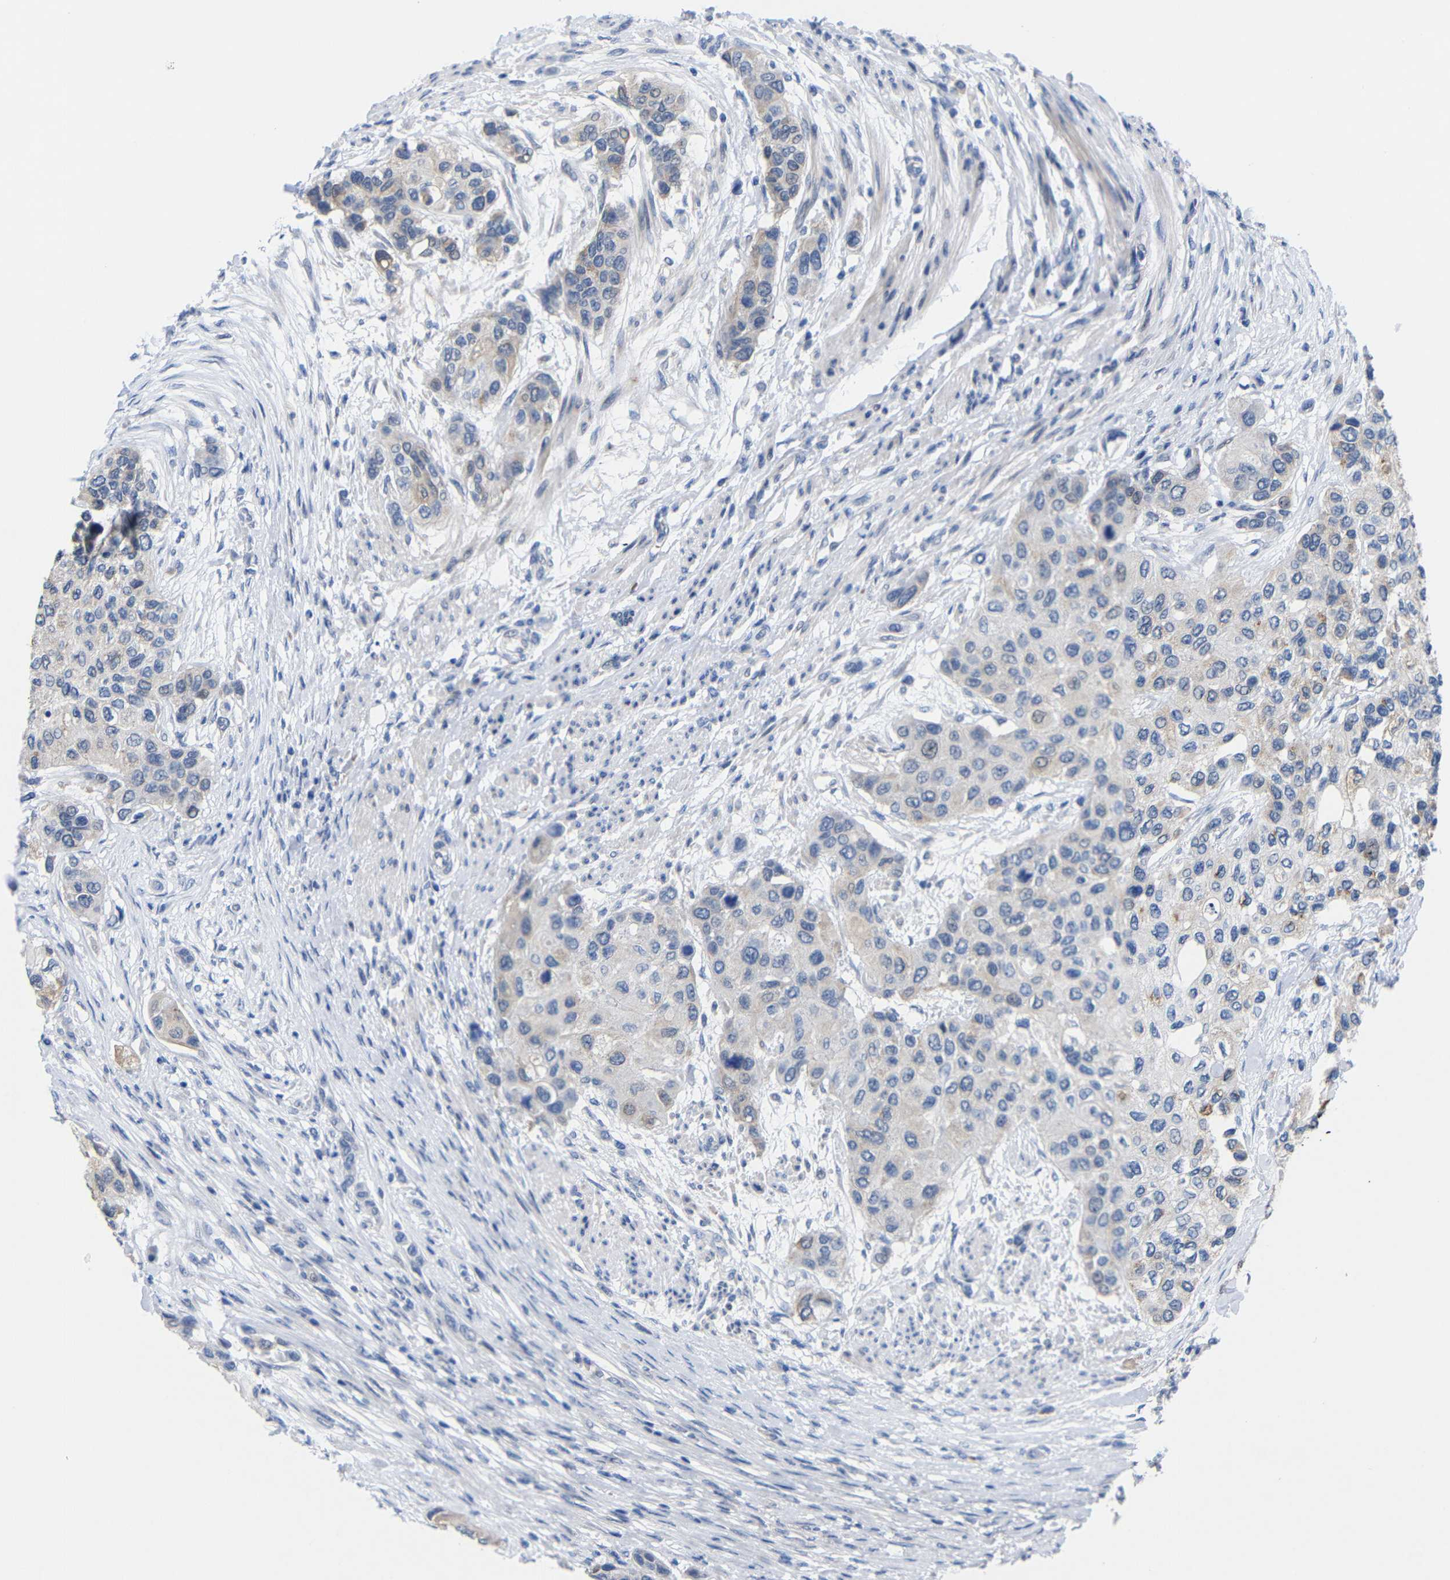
{"staining": {"intensity": "negative", "quantity": "none", "location": "none"}, "tissue": "urothelial cancer", "cell_type": "Tumor cells", "image_type": "cancer", "snomed": [{"axis": "morphology", "description": "Urothelial carcinoma, High grade"}, {"axis": "topography", "description": "Urinary bladder"}], "caption": "High power microscopy photomicrograph of an immunohistochemistry photomicrograph of urothelial cancer, revealing no significant positivity in tumor cells. The staining is performed using DAB brown chromogen with nuclei counter-stained in using hematoxylin.", "gene": "CMTM1", "patient": {"sex": "female", "age": 56}}